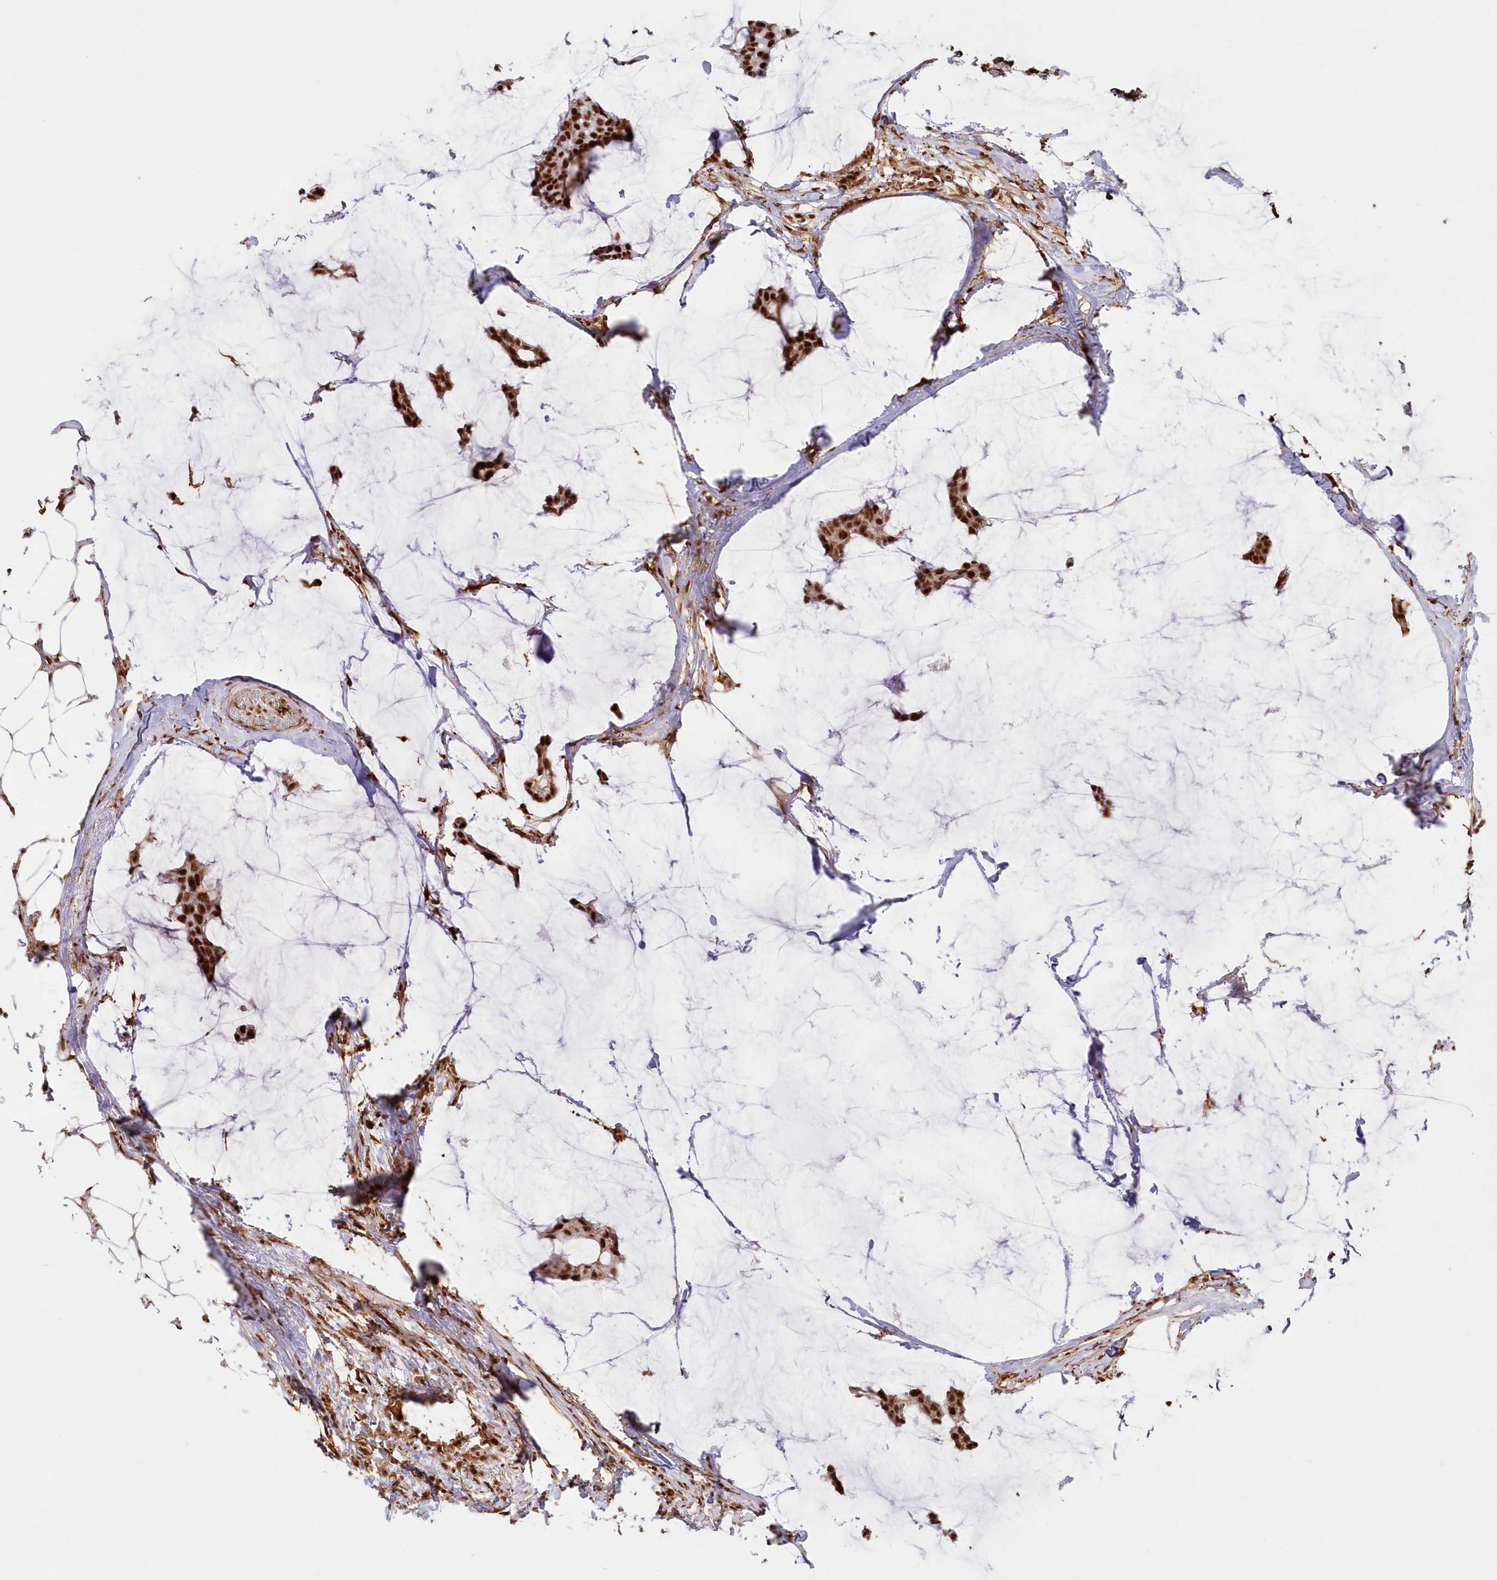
{"staining": {"intensity": "strong", "quantity": ">75%", "location": "nuclear"}, "tissue": "breast cancer", "cell_type": "Tumor cells", "image_type": "cancer", "snomed": [{"axis": "morphology", "description": "Duct carcinoma"}, {"axis": "topography", "description": "Breast"}], "caption": "Breast cancer (intraductal carcinoma) stained with a brown dye reveals strong nuclear positive expression in about >75% of tumor cells.", "gene": "DDX46", "patient": {"sex": "female", "age": 93}}